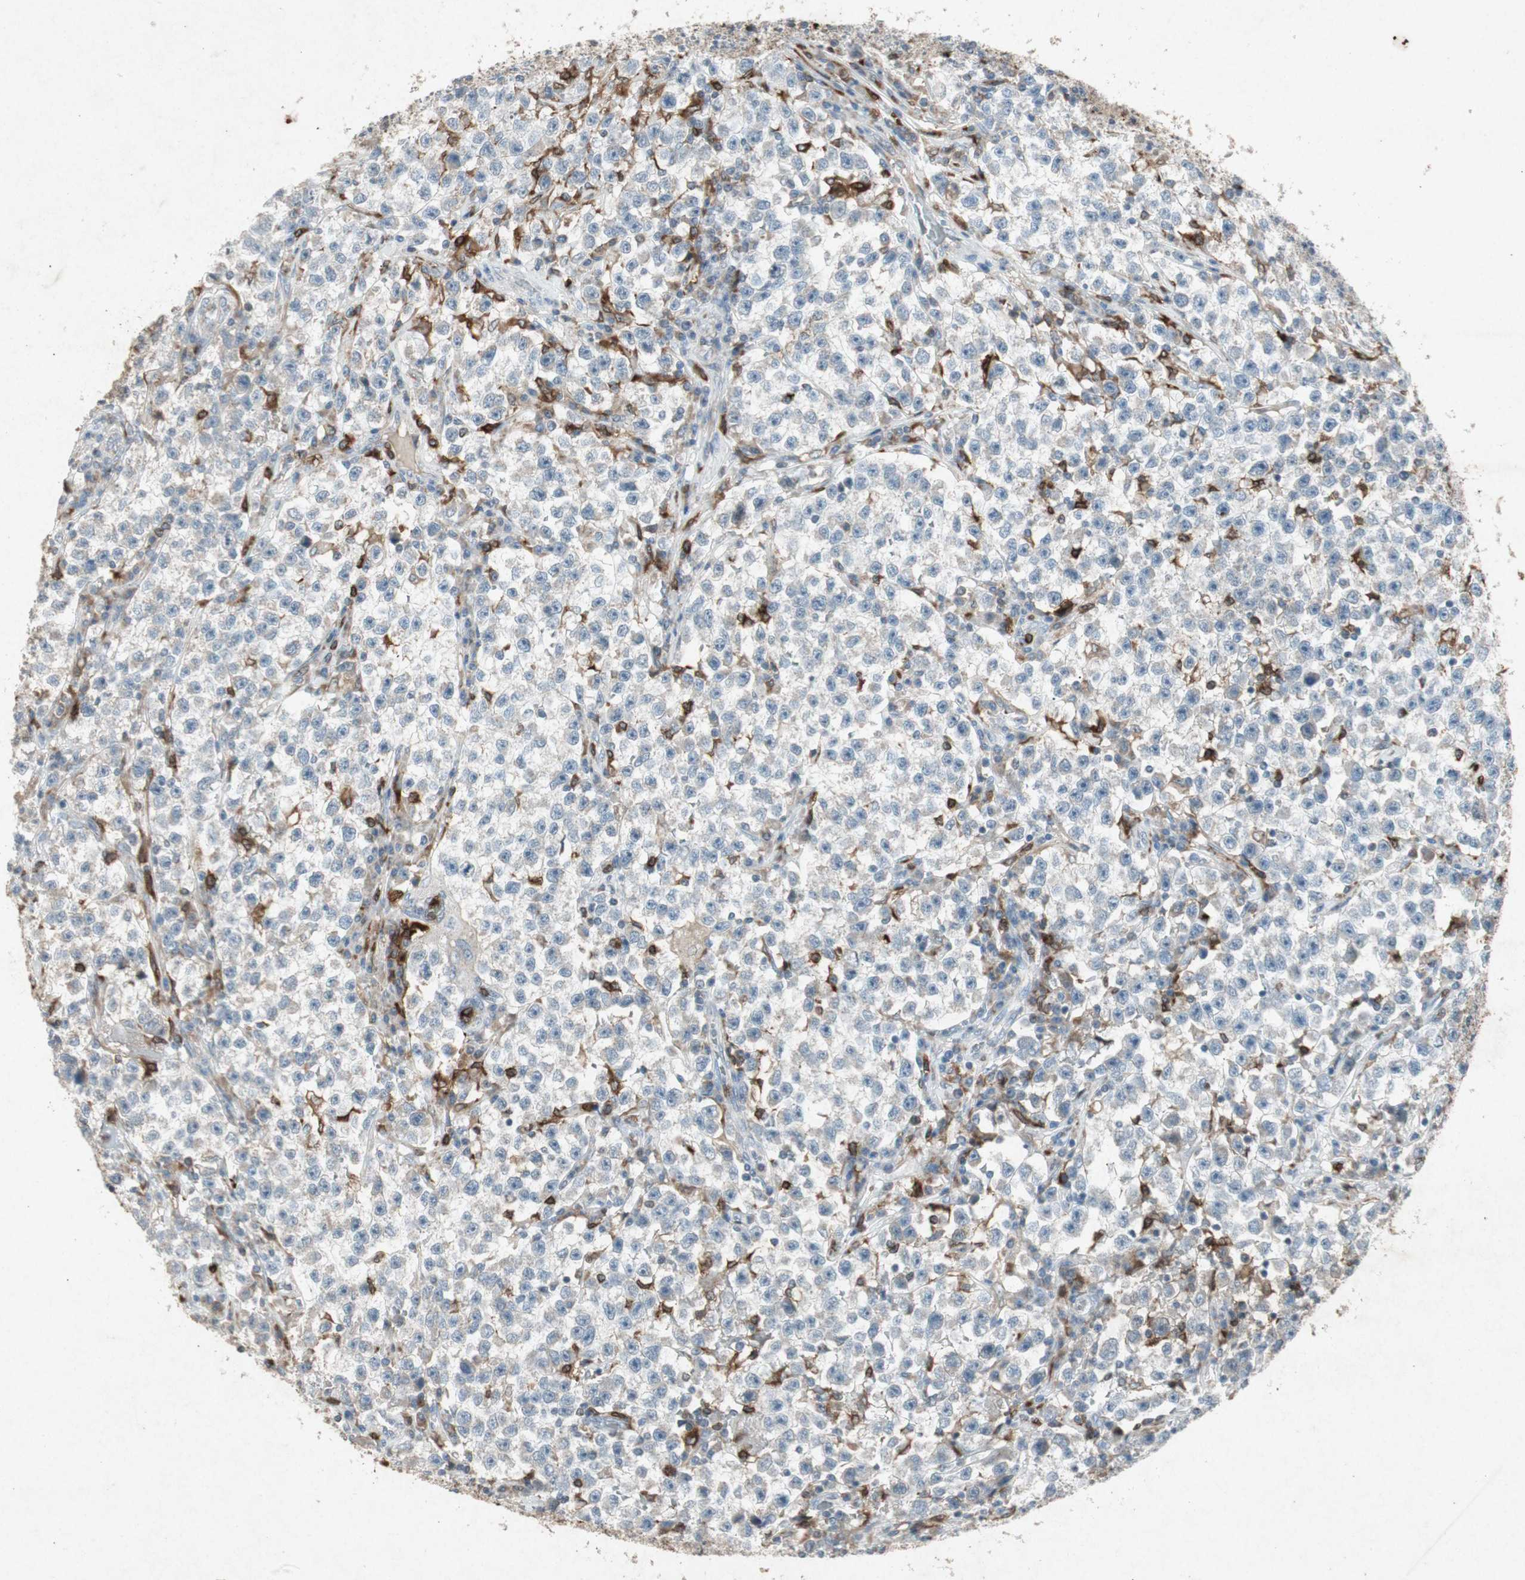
{"staining": {"intensity": "negative", "quantity": "none", "location": "none"}, "tissue": "testis cancer", "cell_type": "Tumor cells", "image_type": "cancer", "snomed": [{"axis": "morphology", "description": "Seminoma, NOS"}, {"axis": "topography", "description": "Testis"}], "caption": "Photomicrograph shows no significant protein staining in tumor cells of testis cancer.", "gene": "TYROBP", "patient": {"sex": "male", "age": 22}}